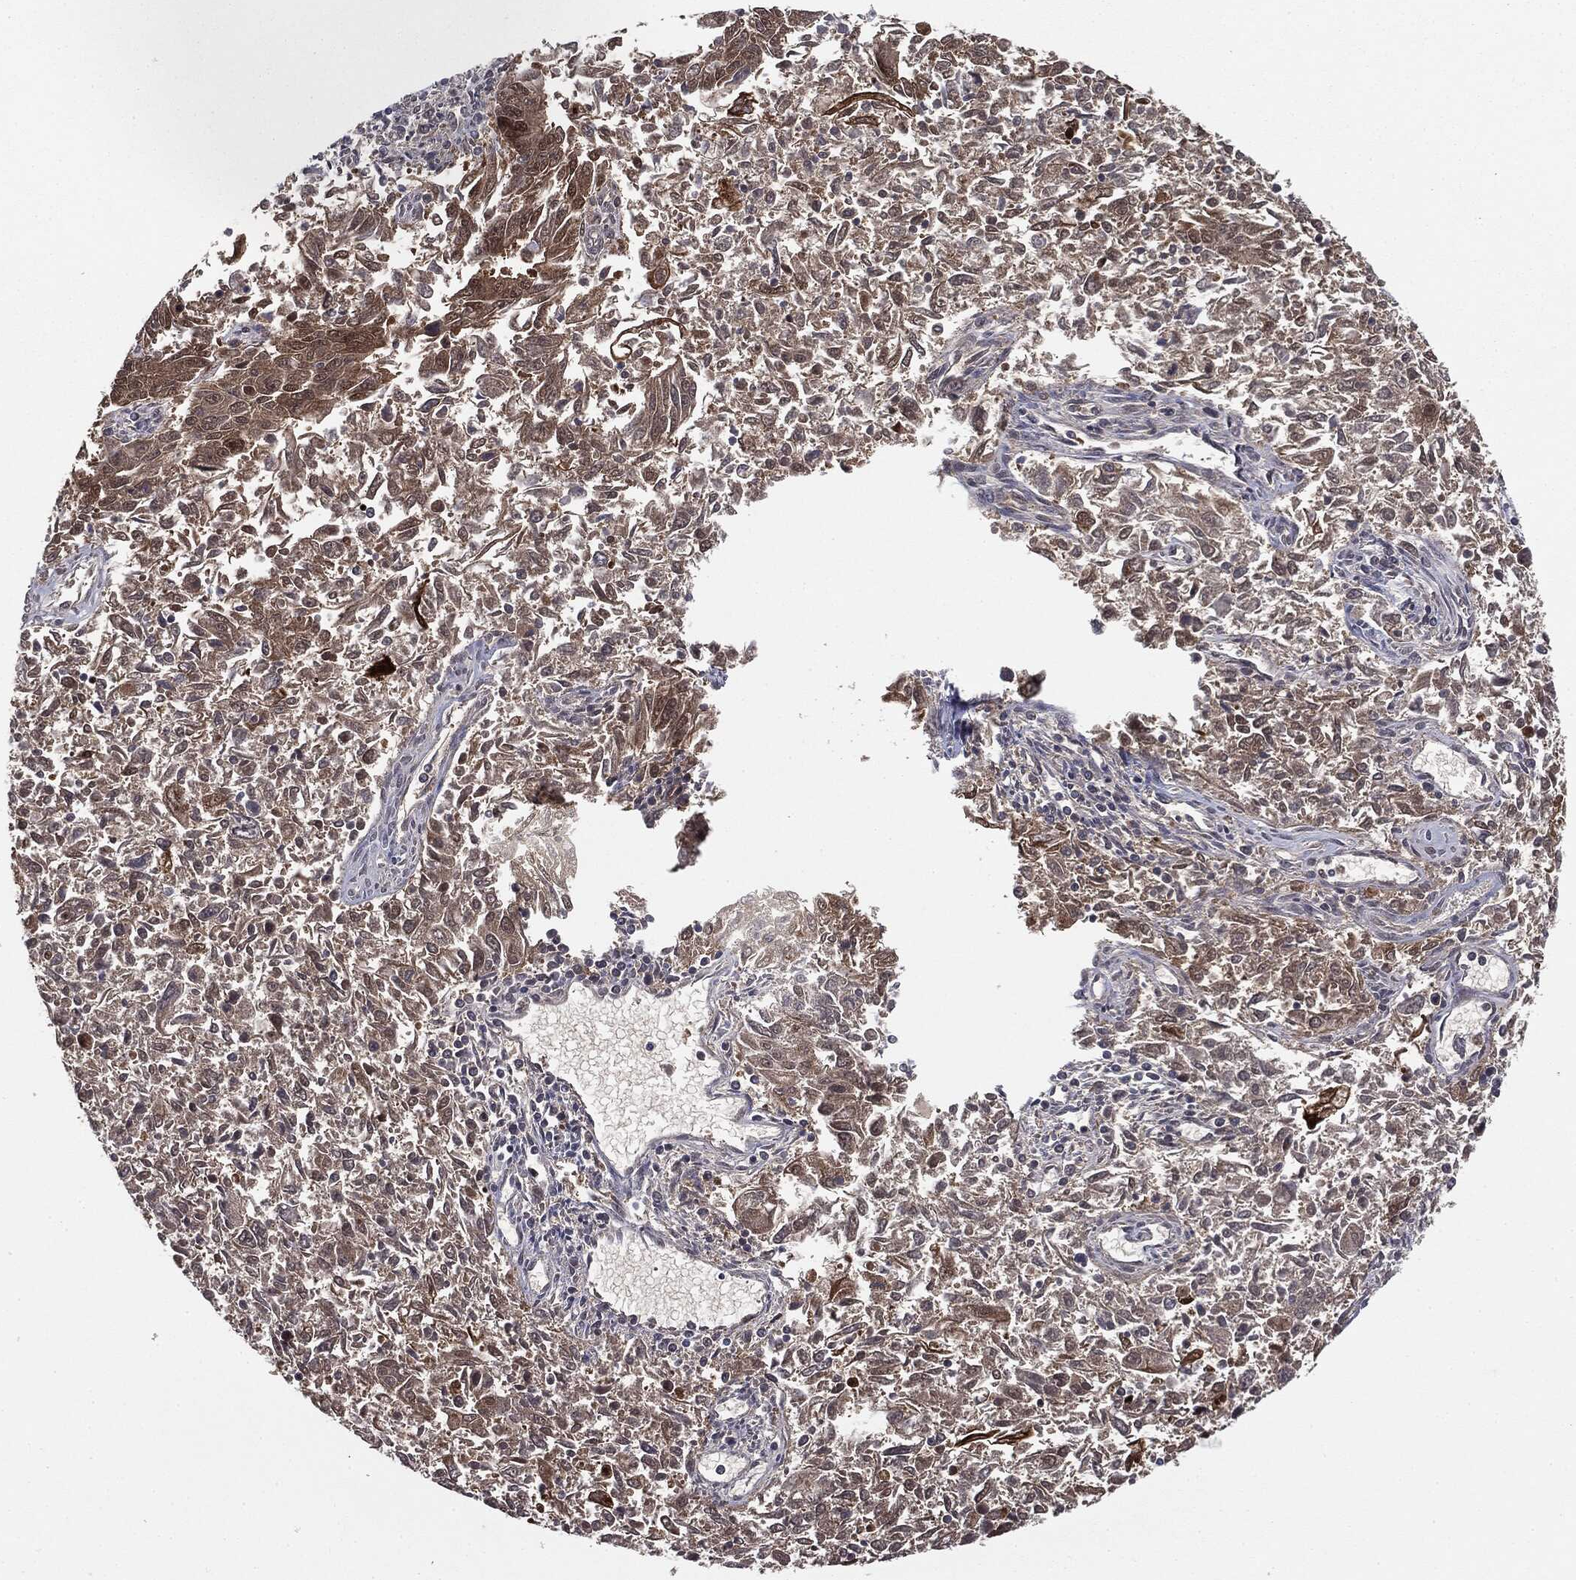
{"staining": {"intensity": "negative", "quantity": "none", "location": "none"}, "tissue": "endometrial cancer", "cell_type": "Tumor cells", "image_type": "cancer", "snomed": [{"axis": "morphology", "description": "Adenocarcinoma, NOS"}, {"axis": "topography", "description": "Endometrium"}], "caption": "IHC of endometrial cancer (adenocarcinoma) reveals no positivity in tumor cells.", "gene": "KRT7", "patient": {"sex": "female", "age": 42}}